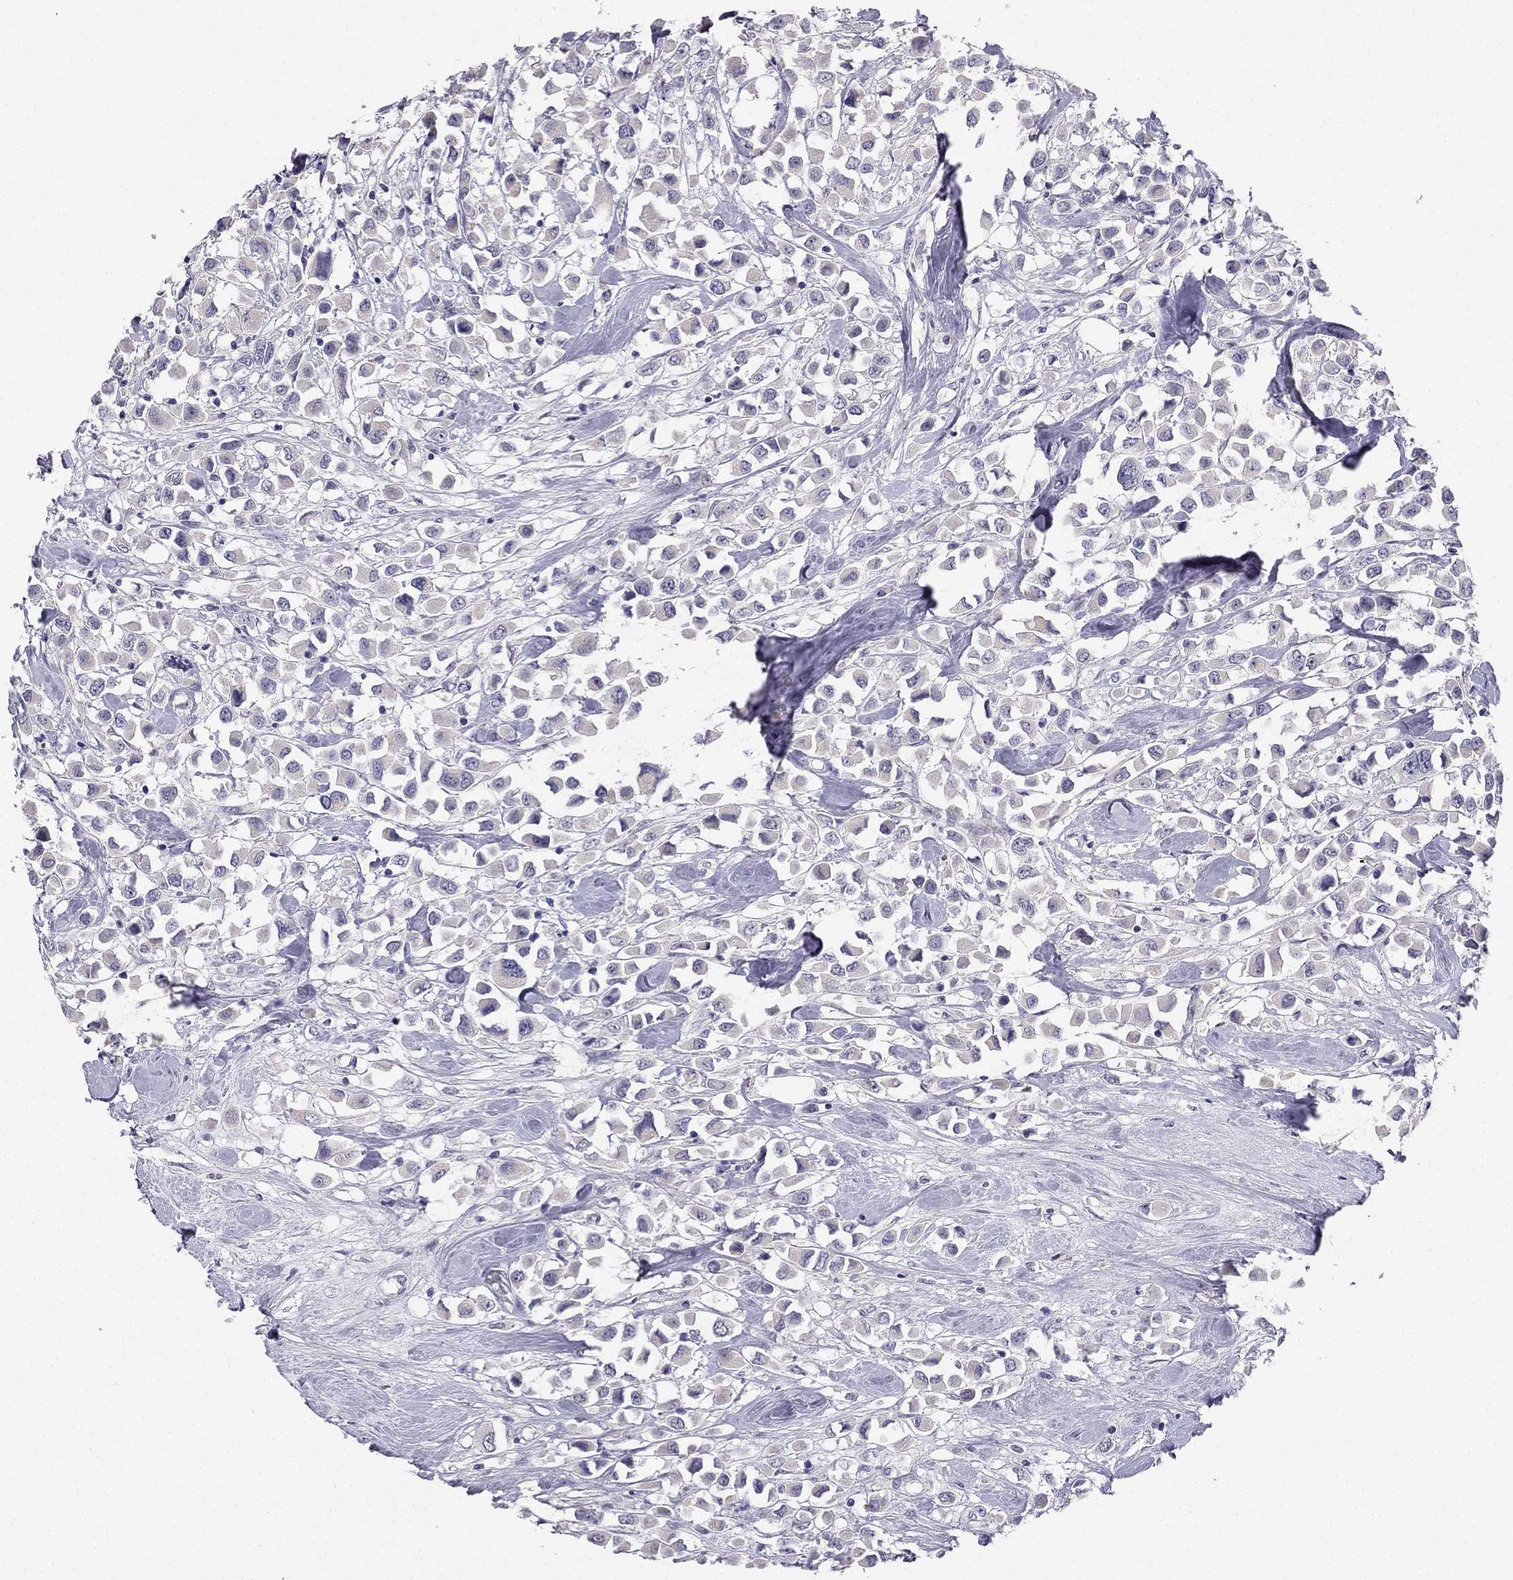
{"staining": {"intensity": "negative", "quantity": "none", "location": "none"}, "tissue": "breast cancer", "cell_type": "Tumor cells", "image_type": "cancer", "snomed": [{"axis": "morphology", "description": "Duct carcinoma"}, {"axis": "topography", "description": "Breast"}], "caption": "Immunohistochemical staining of breast cancer (intraductal carcinoma) shows no significant expression in tumor cells.", "gene": "C16orf89", "patient": {"sex": "female", "age": 61}}